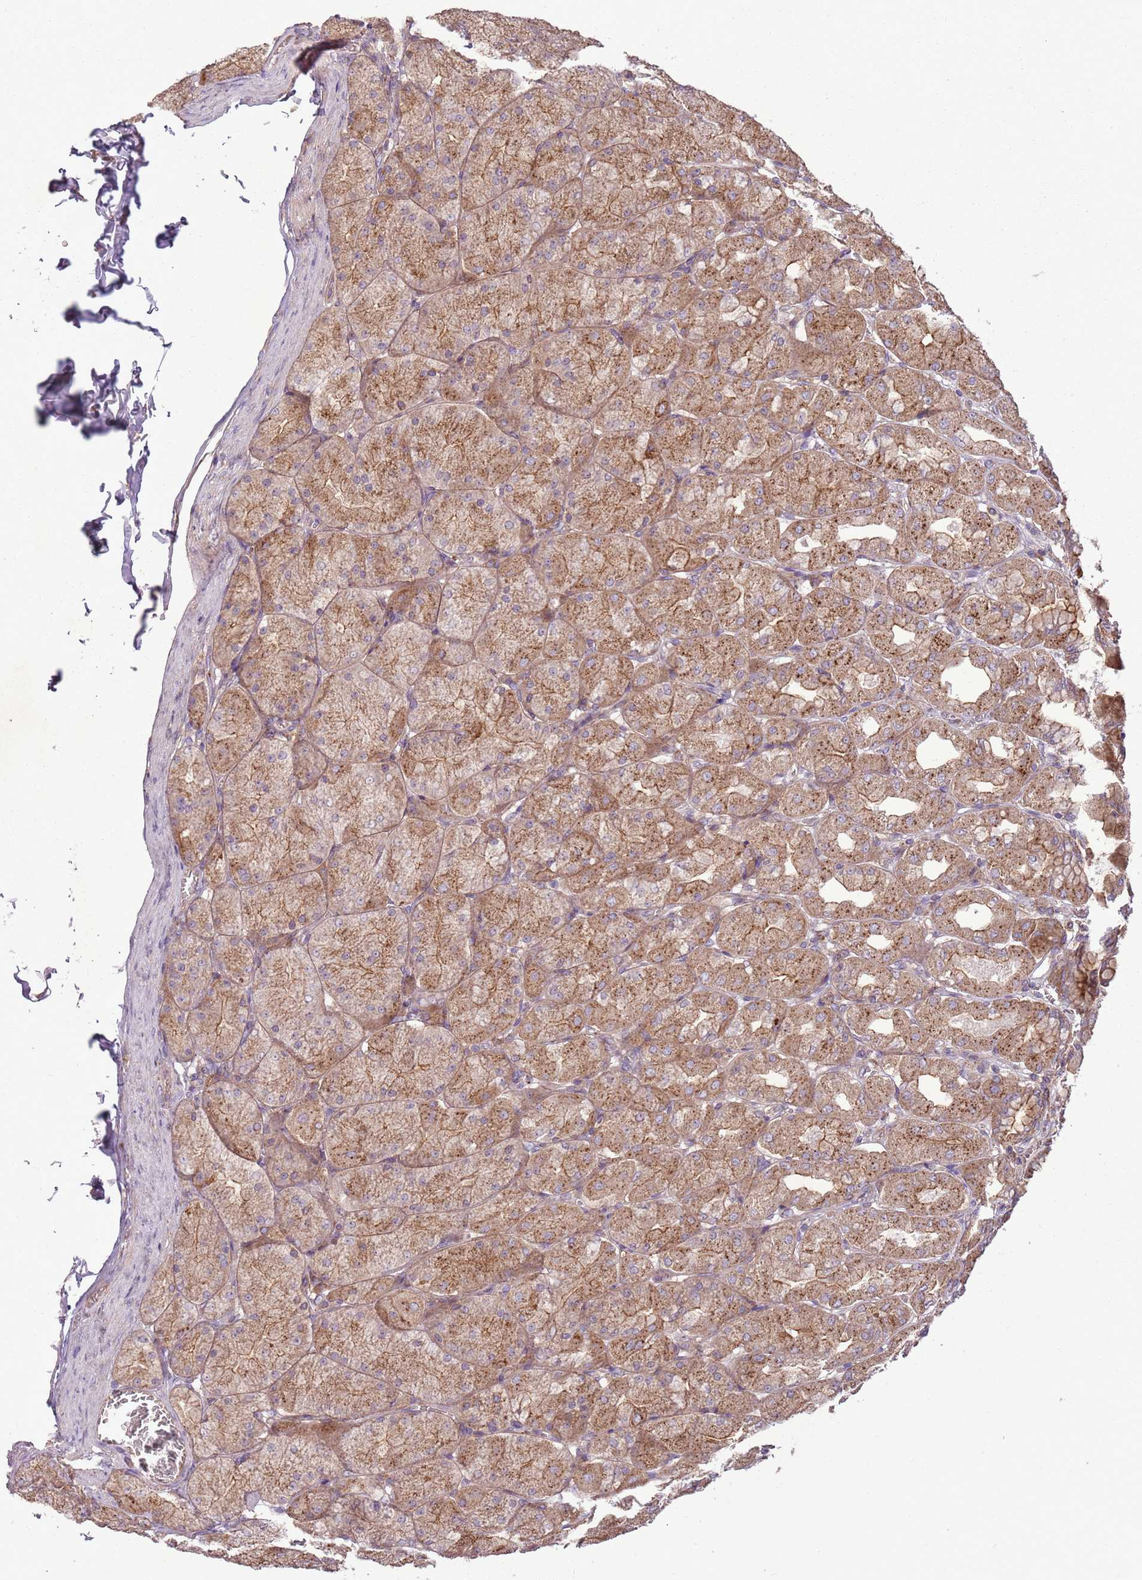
{"staining": {"intensity": "moderate", "quantity": ">75%", "location": "cytoplasmic/membranous"}, "tissue": "stomach", "cell_type": "Glandular cells", "image_type": "normal", "snomed": [{"axis": "morphology", "description": "Normal tissue, NOS"}, {"axis": "topography", "description": "Stomach, upper"}], "caption": "A brown stain highlights moderate cytoplasmic/membranous staining of a protein in glandular cells of unremarkable stomach.", "gene": "ANKRD24", "patient": {"sex": "female", "age": 56}}